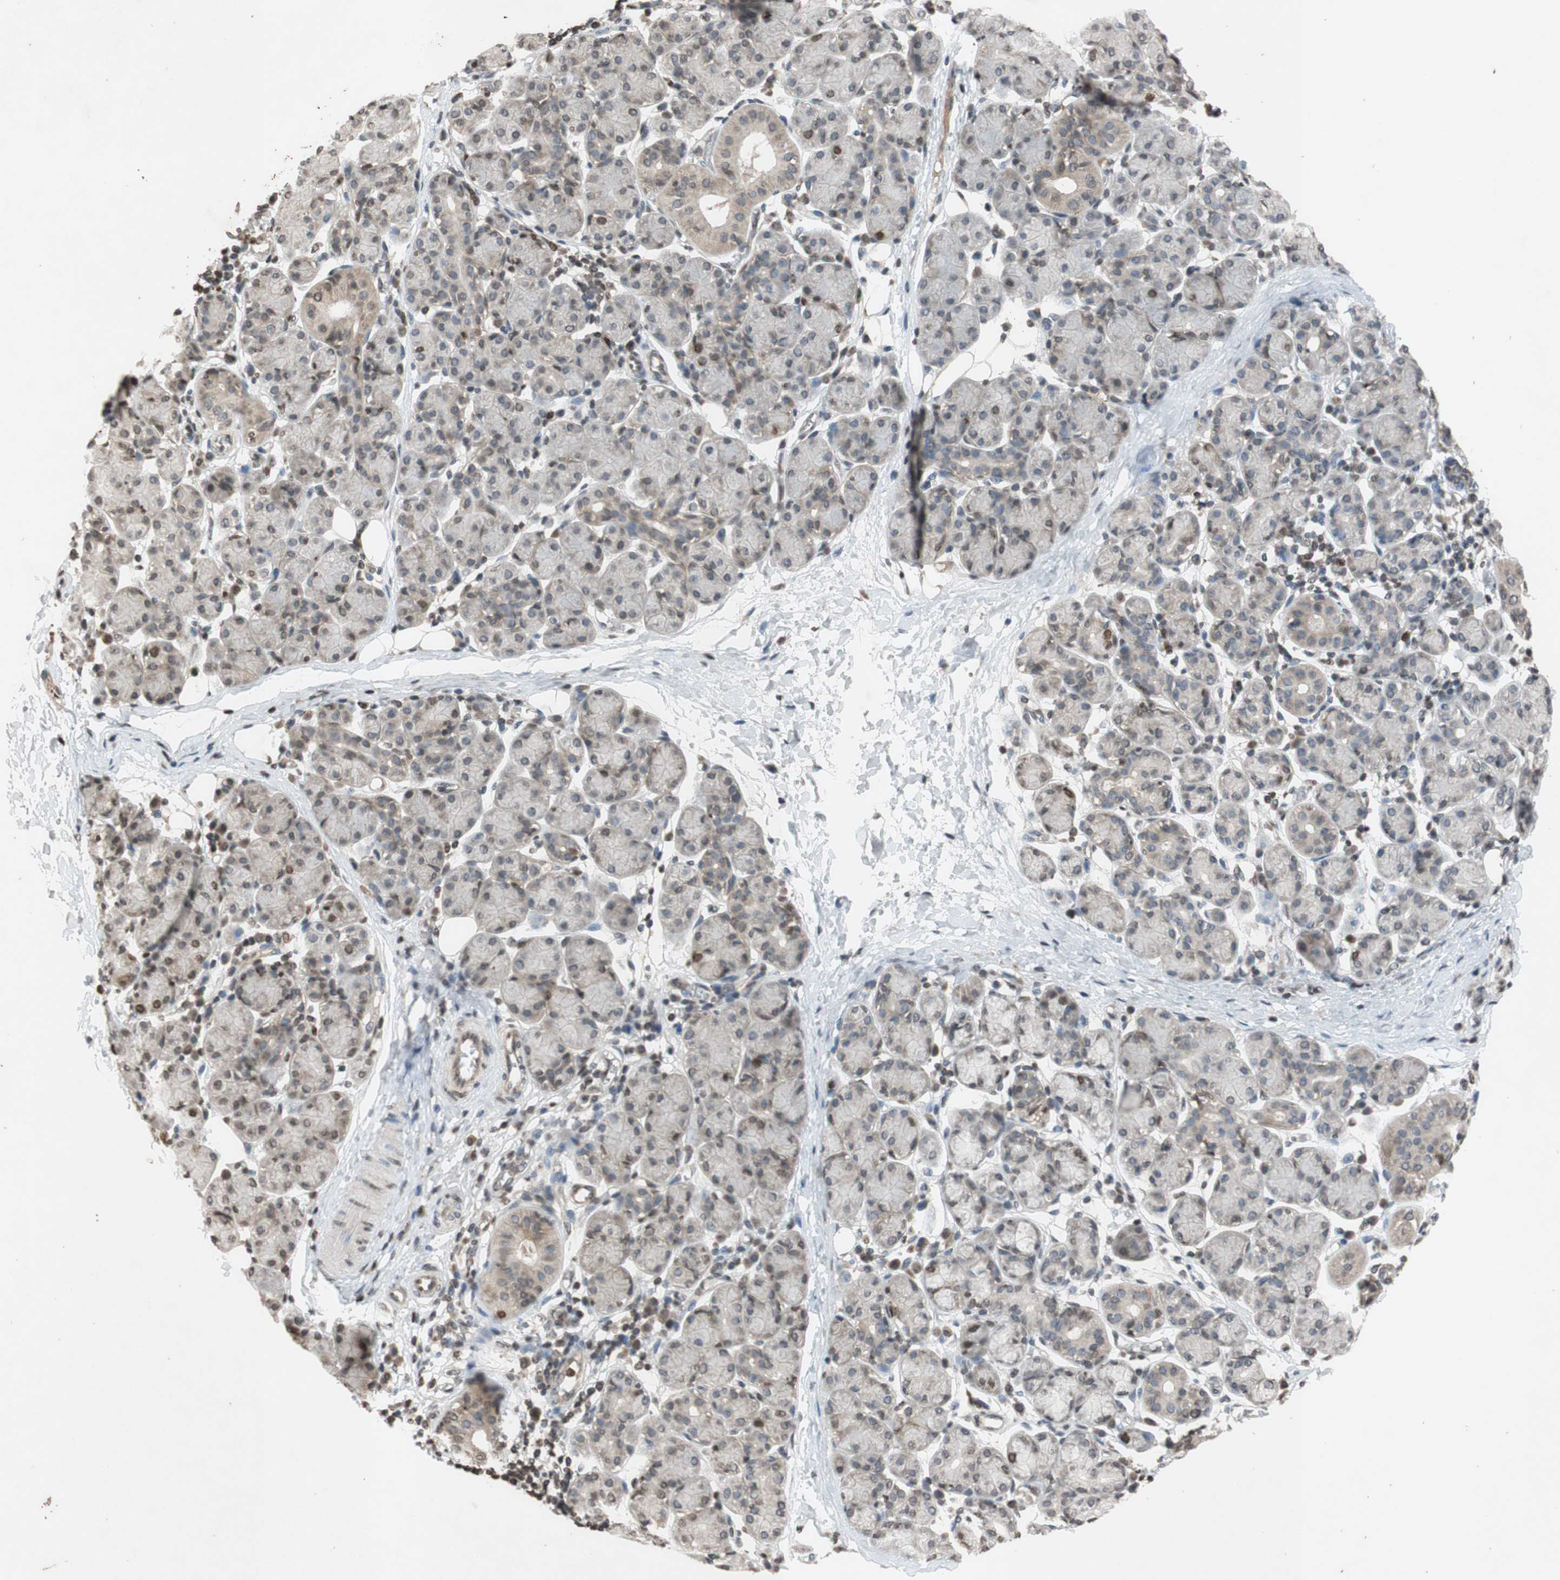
{"staining": {"intensity": "weak", "quantity": "<25%", "location": "cytoplasmic/membranous"}, "tissue": "salivary gland", "cell_type": "Glandular cells", "image_type": "normal", "snomed": [{"axis": "morphology", "description": "Normal tissue, NOS"}, {"axis": "morphology", "description": "Inflammation, NOS"}, {"axis": "topography", "description": "Lymph node"}, {"axis": "topography", "description": "Salivary gland"}], "caption": "Salivary gland was stained to show a protein in brown. There is no significant staining in glandular cells. Brightfield microscopy of immunohistochemistry (IHC) stained with DAB (brown) and hematoxylin (blue), captured at high magnification.", "gene": "MCM6", "patient": {"sex": "male", "age": 3}}